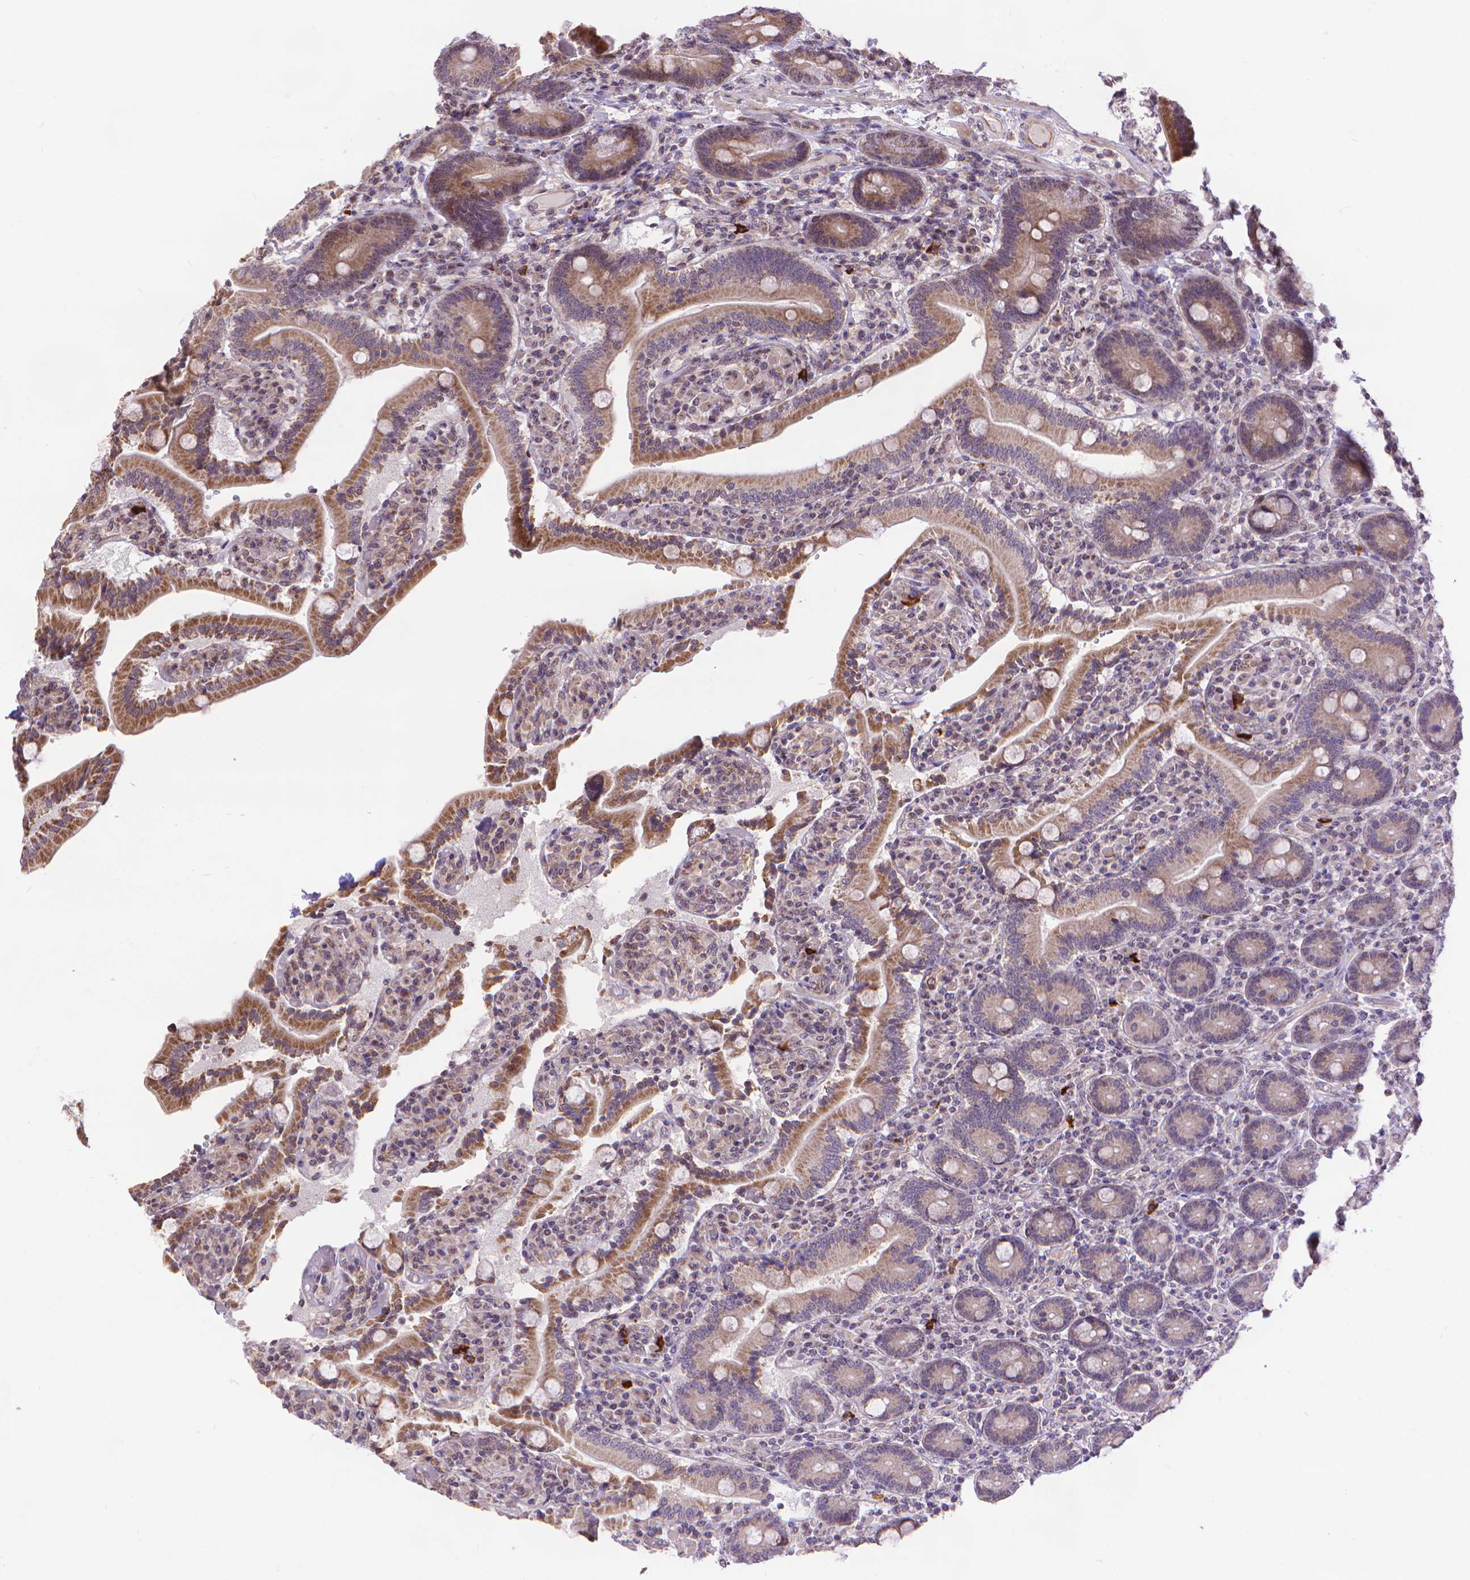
{"staining": {"intensity": "moderate", "quantity": ">75%", "location": "cytoplasmic/membranous"}, "tissue": "duodenum", "cell_type": "Glandular cells", "image_type": "normal", "snomed": [{"axis": "morphology", "description": "Normal tissue, NOS"}, {"axis": "topography", "description": "Duodenum"}], "caption": "An immunohistochemistry (IHC) histopathology image of normal tissue is shown. Protein staining in brown labels moderate cytoplasmic/membranous positivity in duodenum within glandular cells.", "gene": "TMEM135", "patient": {"sex": "female", "age": 62}}